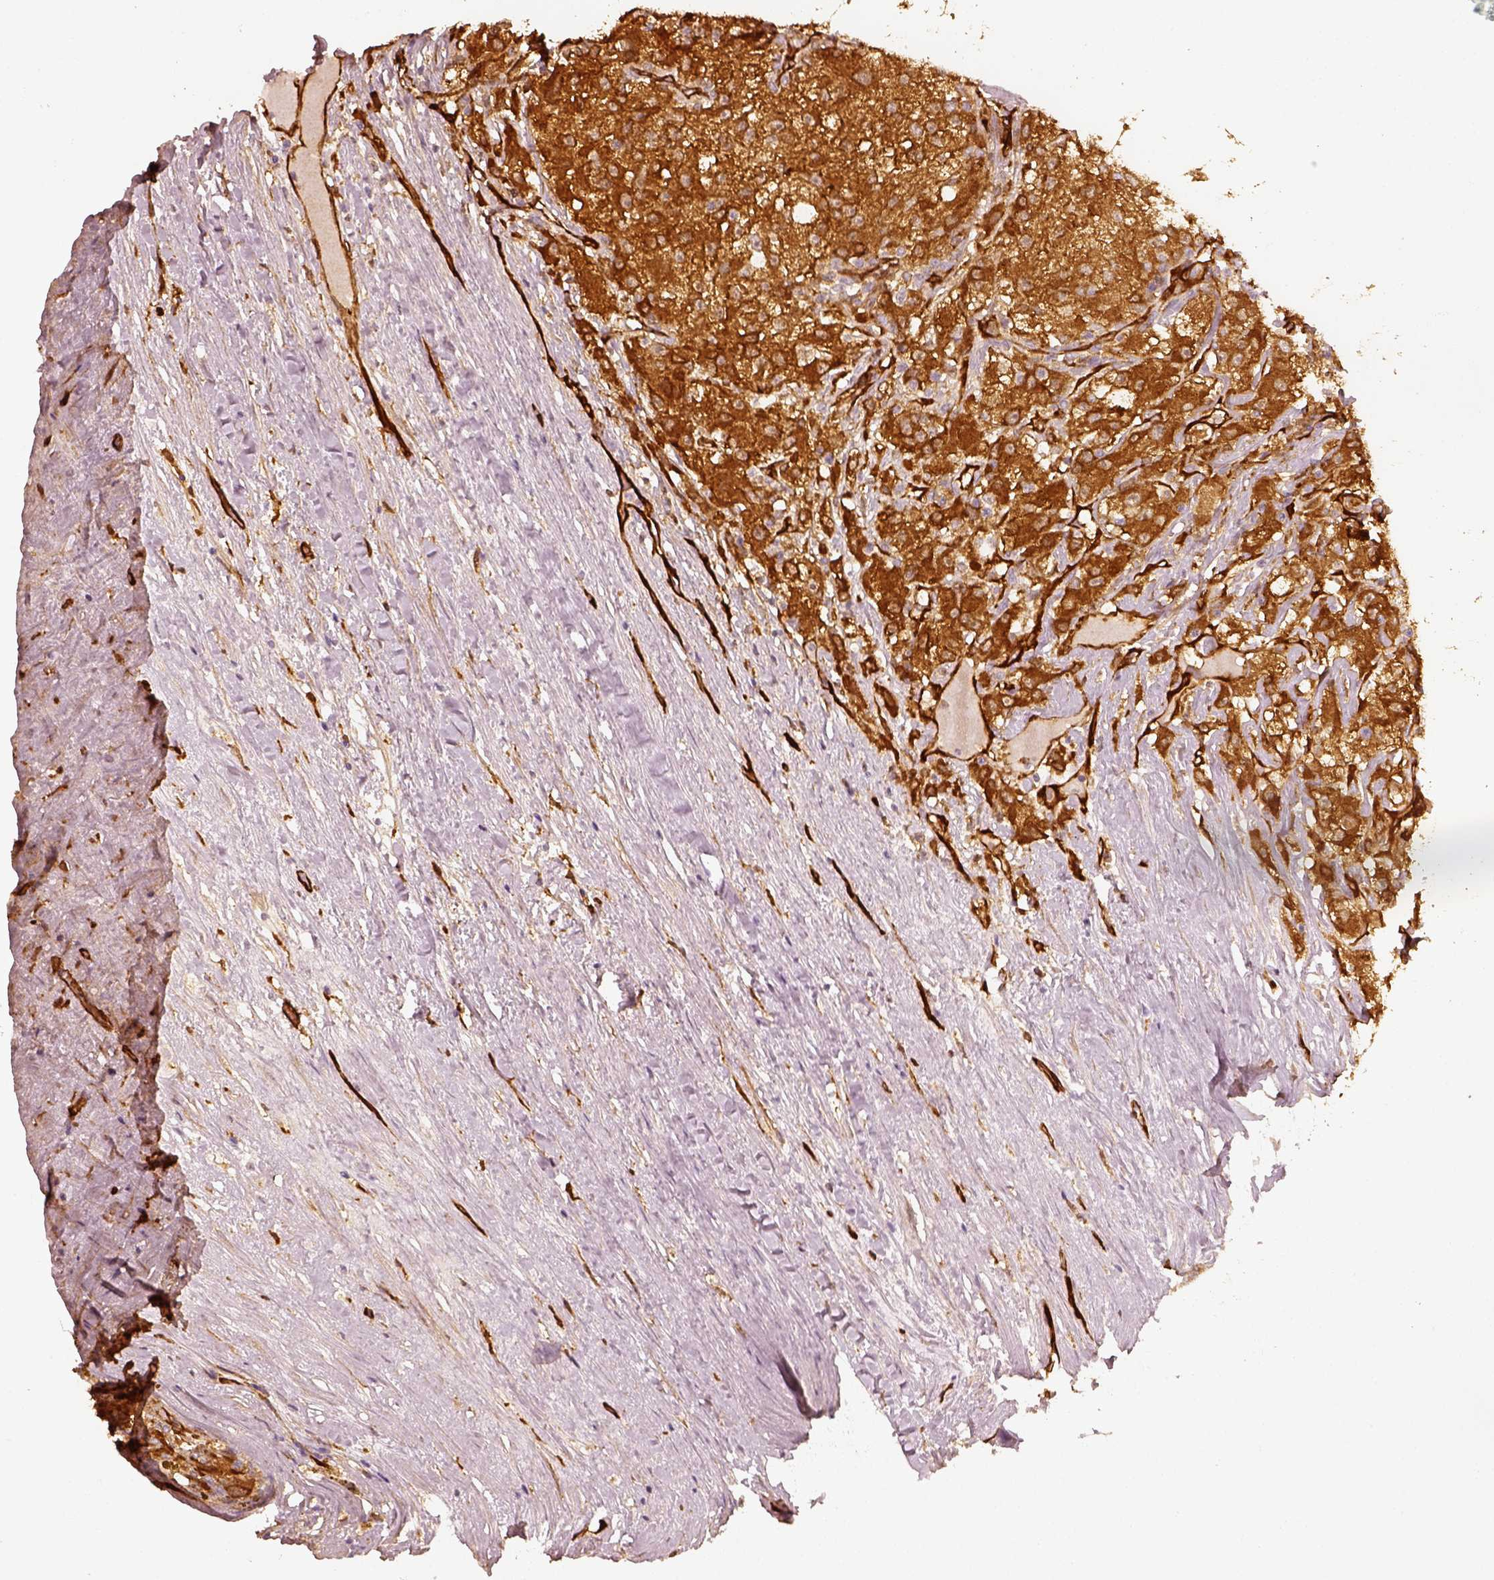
{"staining": {"intensity": "strong", "quantity": ">75%", "location": "cytoplasmic/membranous"}, "tissue": "renal cancer", "cell_type": "Tumor cells", "image_type": "cancer", "snomed": [{"axis": "morphology", "description": "Adenocarcinoma, NOS"}, {"axis": "topography", "description": "Kidney"}], "caption": "Immunohistochemical staining of adenocarcinoma (renal) shows high levels of strong cytoplasmic/membranous staining in approximately >75% of tumor cells. Ihc stains the protein in brown and the nuclei are stained blue.", "gene": "FSCN1", "patient": {"sex": "female", "age": 67}}